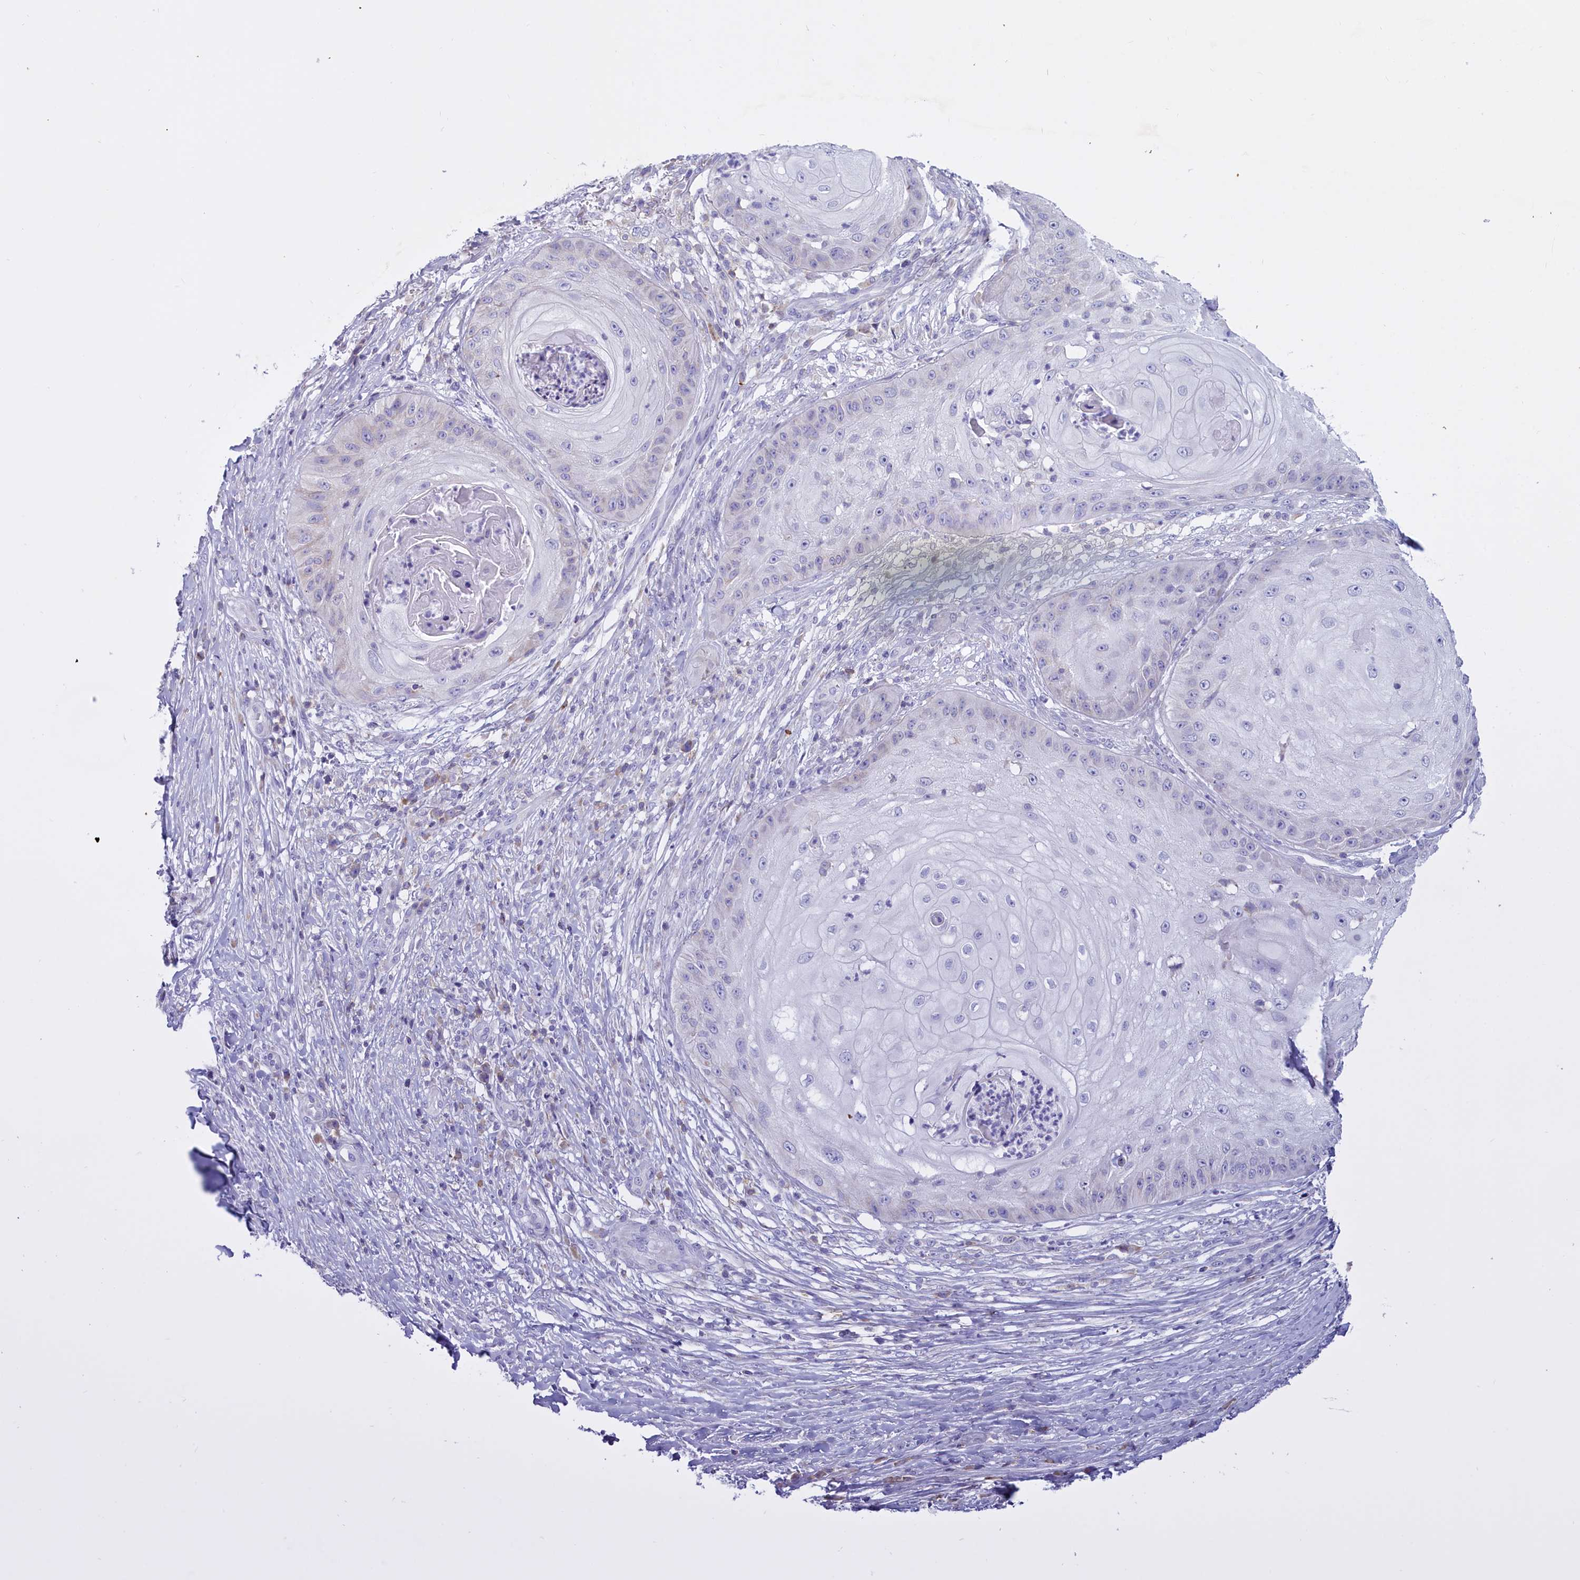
{"staining": {"intensity": "negative", "quantity": "none", "location": "none"}, "tissue": "skin cancer", "cell_type": "Tumor cells", "image_type": "cancer", "snomed": [{"axis": "morphology", "description": "Squamous cell carcinoma, NOS"}, {"axis": "topography", "description": "Skin"}], "caption": "Immunohistochemistry micrograph of neoplastic tissue: skin cancer (squamous cell carcinoma) stained with DAB shows no significant protein positivity in tumor cells.", "gene": "CD5", "patient": {"sex": "male", "age": 70}}